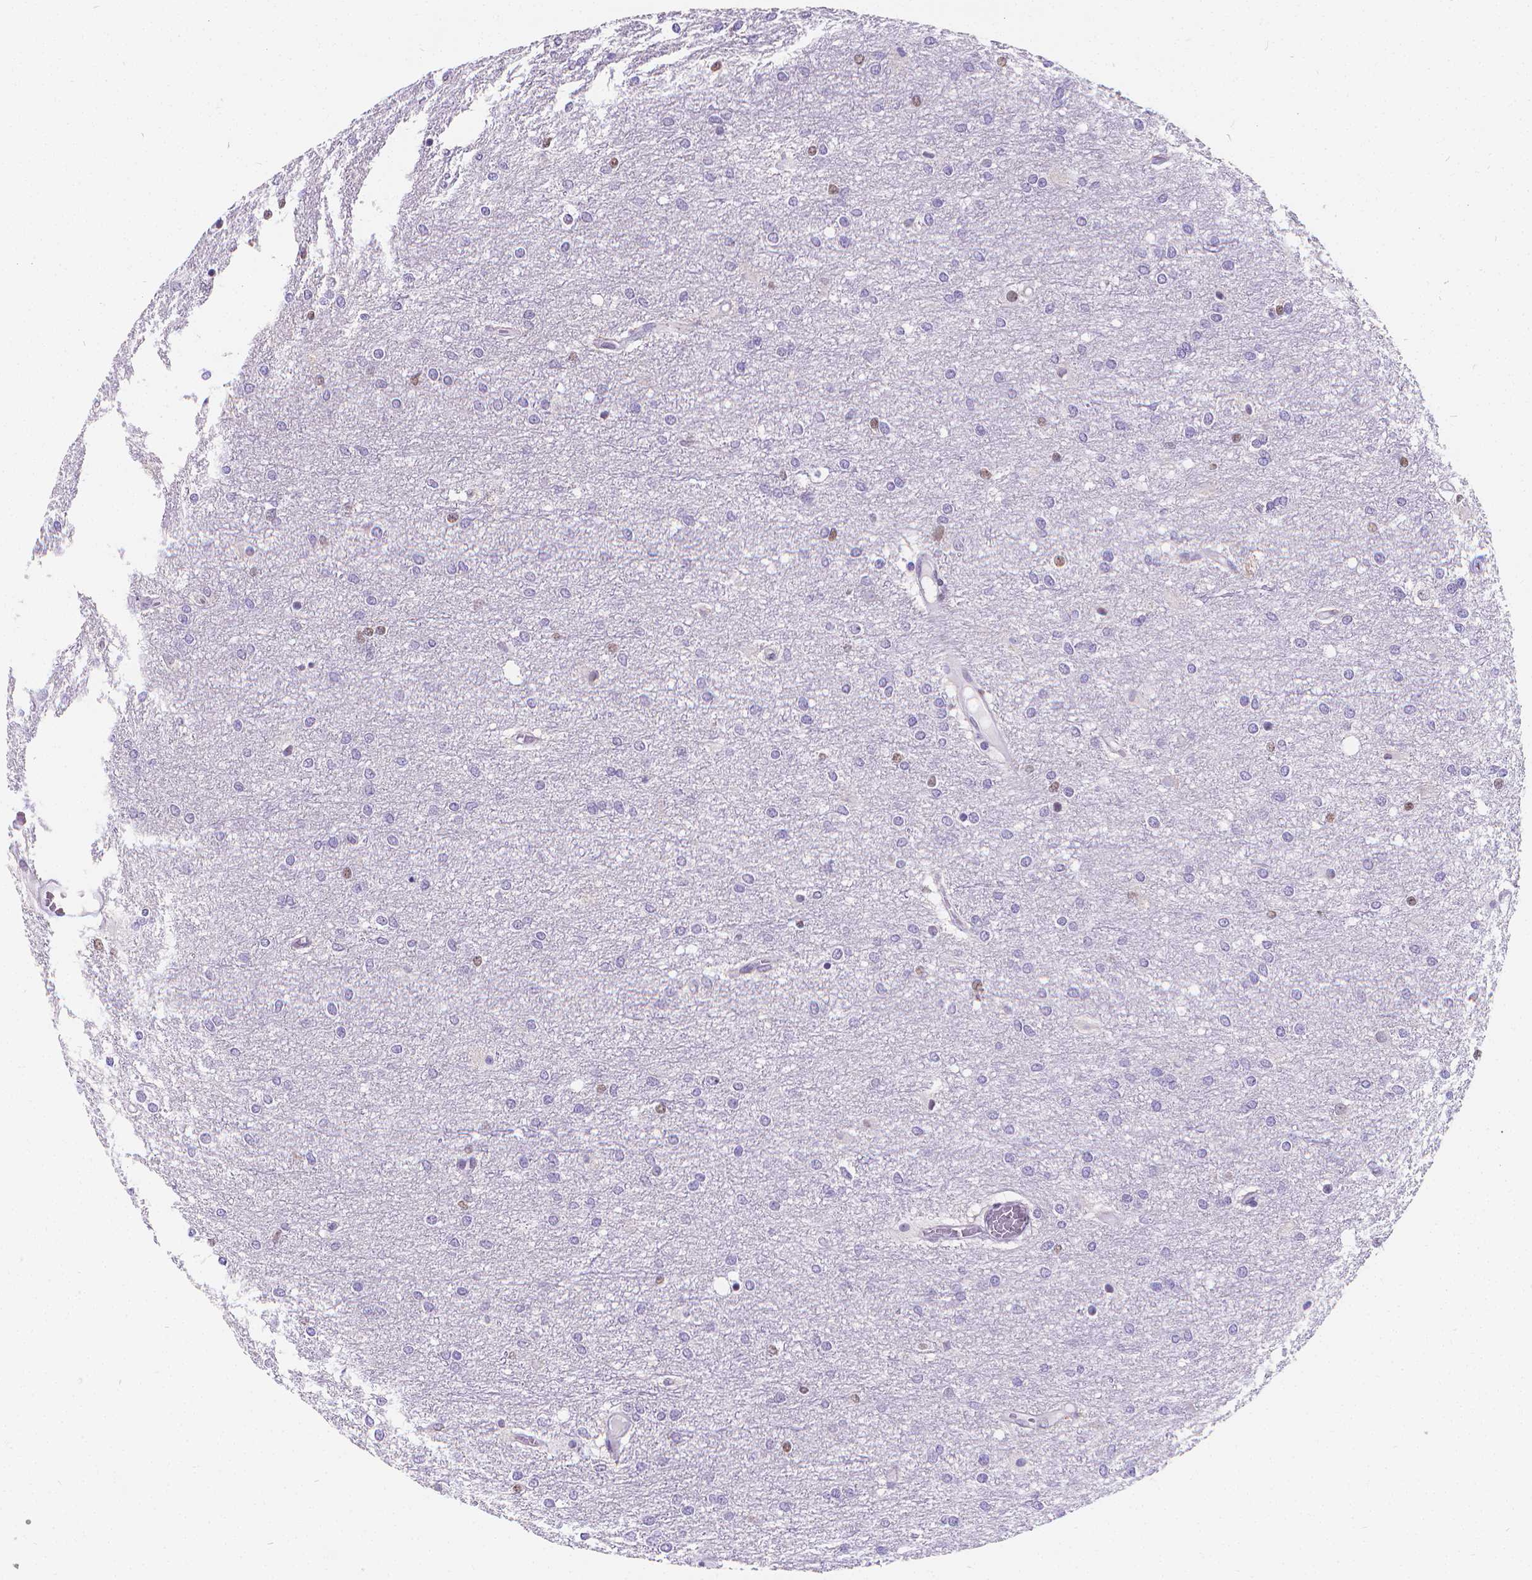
{"staining": {"intensity": "negative", "quantity": "none", "location": "none"}, "tissue": "glioma", "cell_type": "Tumor cells", "image_type": "cancer", "snomed": [{"axis": "morphology", "description": "Glioma, malignant, High grade"}, {"axis": "topography", "description": "Brain"}], "caption": "Immunohistochemistry (IHC) image of glioma stained for a protein (brown), which reveals no positivity in tumor cells.", "gene": "MEF2C", "patient": {"sex": "female", "age": 61}}